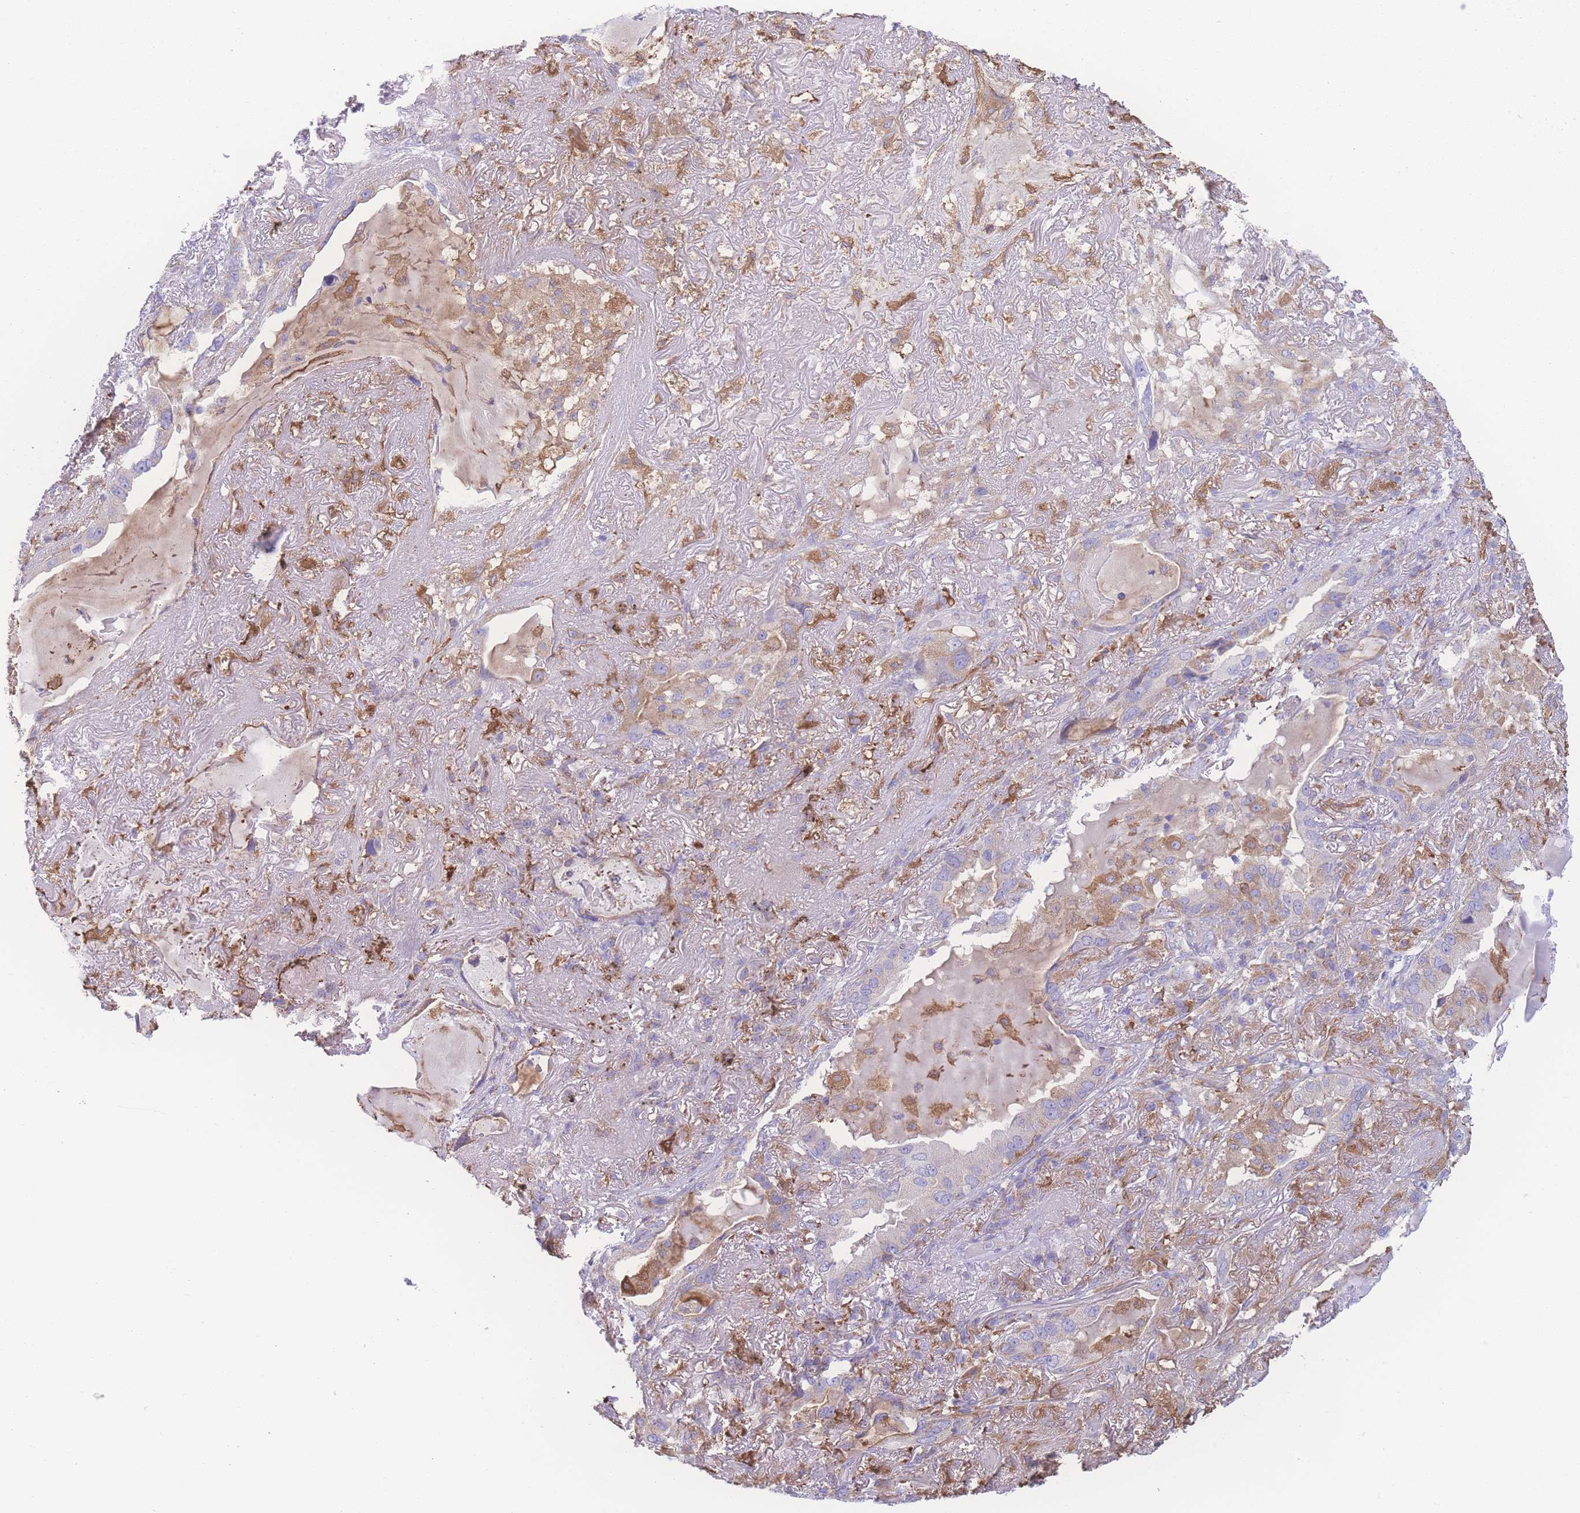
{"staining": {"intensity": "weak", "quantity": "<25%", "location": "cytoplasmic/membranous"}, "tissue": "lung cancer", "cell_type": "Tumor cells", "image_type": "cancer", "snomed": [{"axis": "morphology", "description": "Adenocarcinoma, NOS"}, {"axis": "topography", "description": "Lung"}], "caption": "High power microscopy photomicrograph of an immunohistochemistry (IHC) photomicrograph of lung cancer (adenocarcinoma), revealing no significant positivity in tumor cells. (Brightfield microscopy of DAB immunohistochemistry (IHC) at high magnification).", "gene": "NBEAL1", "patient": {"sex": "female", "age": 69}}